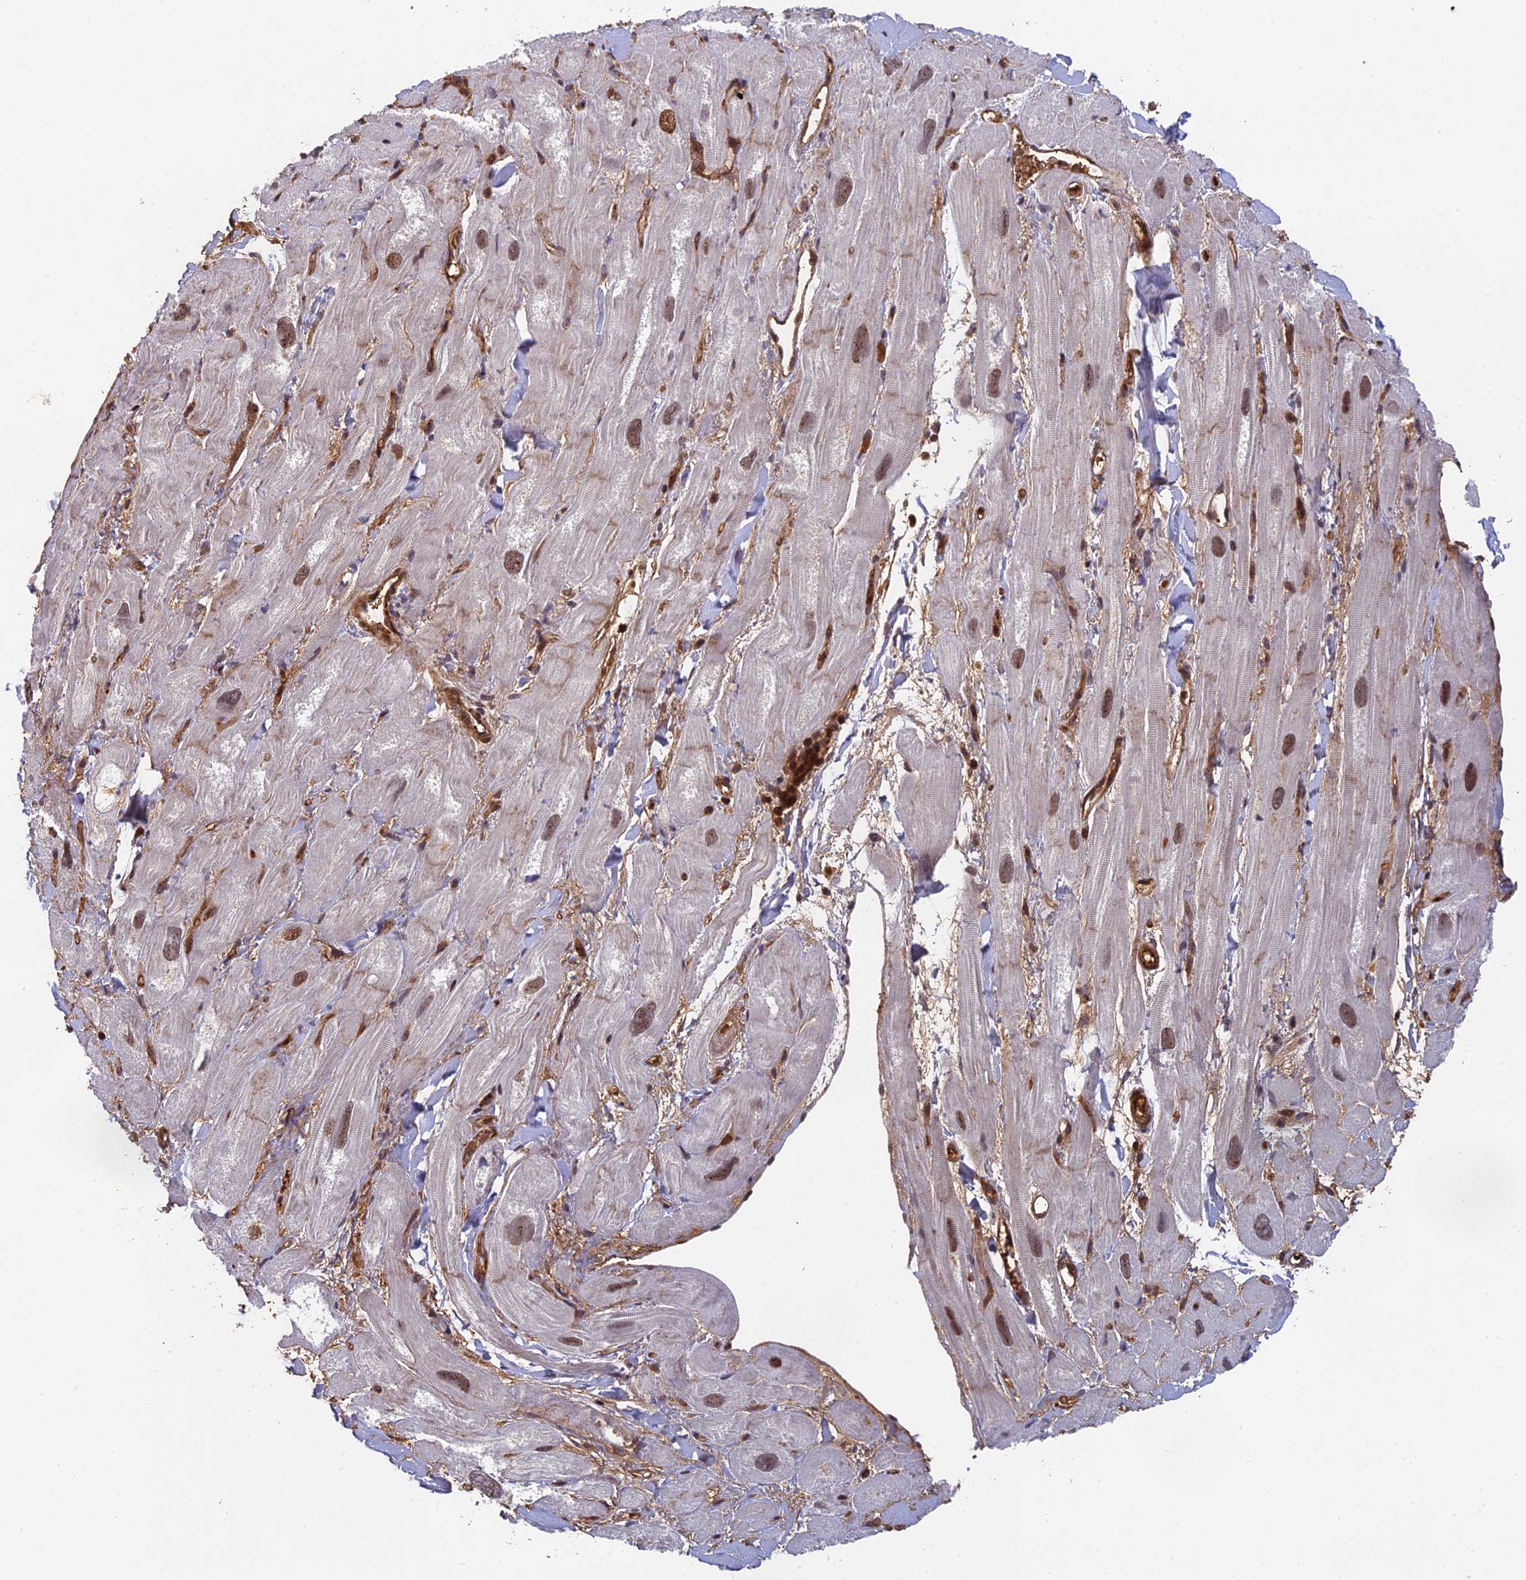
{"staining": {"intensity": "moderate", "quantity": "25%-75%", "location": "nuclear"}, "tissue": "heart muscle", "cell_type": "Cardiomyocytes", "image_type": "normal", "snomed": [{"axis": "morphology", "description": "Normal tissue, NOS"}, {"axis": "topography", "description": "Heart"}], "caption": "Immunohistochemical staining of unremarkable heart muscle reveals medium levels of moderate nuclear expression in about 25%-75% of cardiomyocytes. (DAB = brown stain, brightfield microscopy at high magnification).", "gene": "OSBPL1A", "patient": {"sex": "male", "age": 49}}